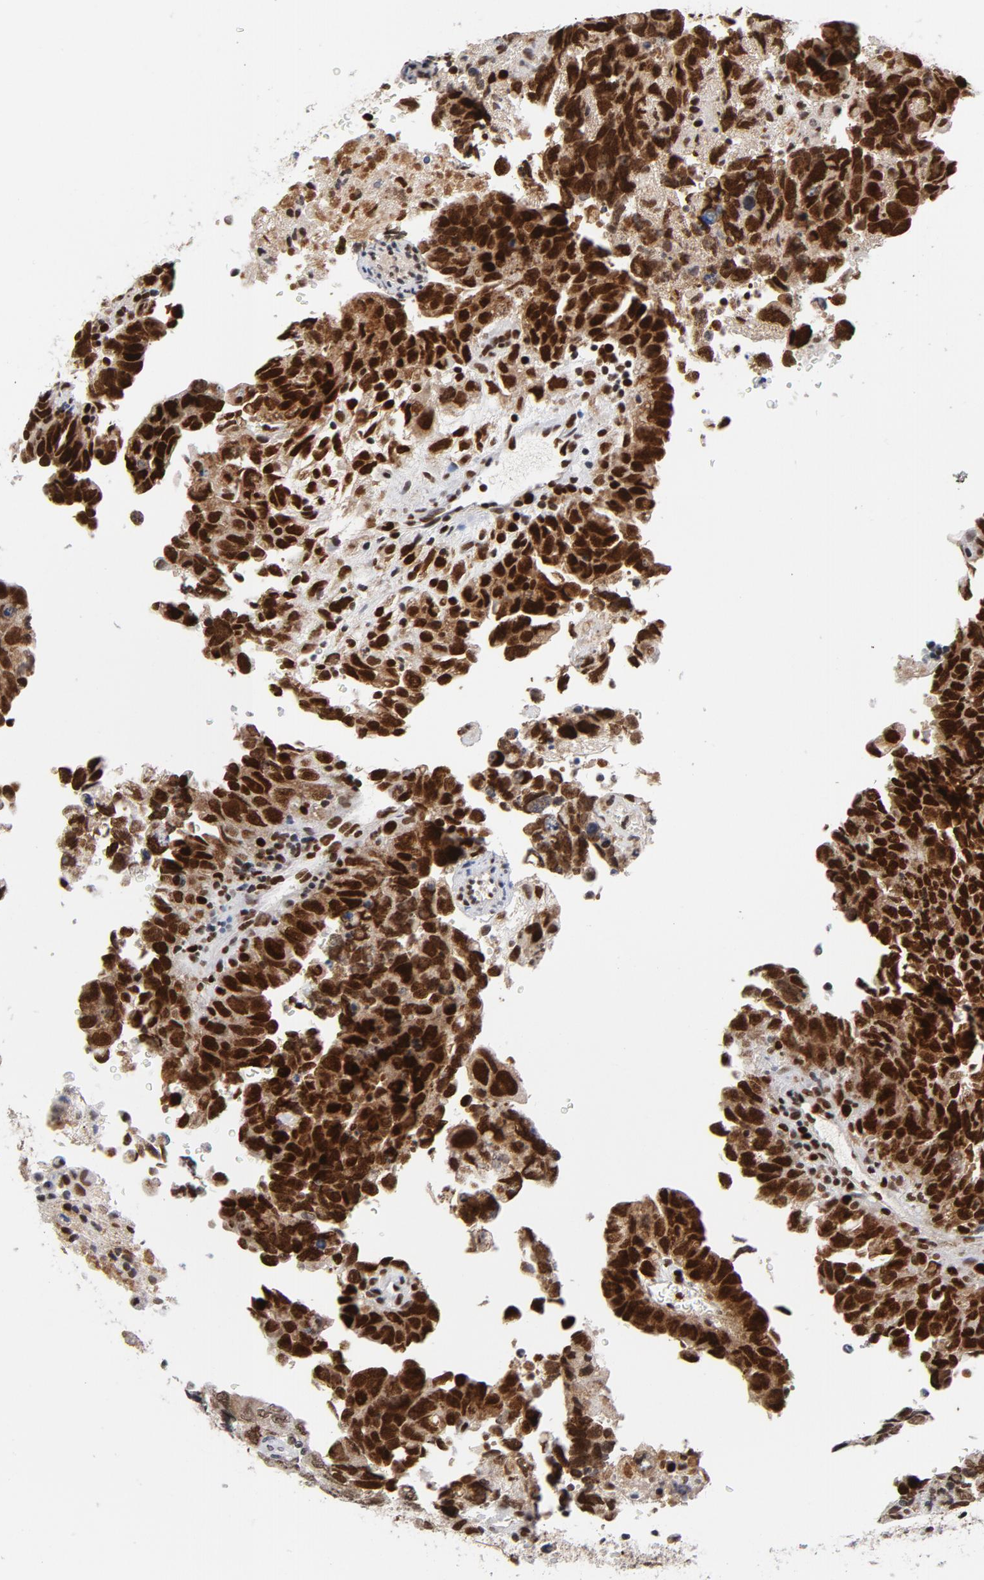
{"staining": {"intensity": "moderate", "quantity": ">75%", "location": "nuclear"}, "tissue": "testis cancer", "cell_type": "Tumor cells", "image_type": "cancer", "snomed": [{"axis": "morphology", "description": "Carcinoma, Embryonal, NOS"}, {"axis": "topography", "description": "Testis"}], "caption": "Immunohistochemistry (IHC) (DAB) staining of human testis cancer reveals moderate nuclear protein positivity in approximately >75% of tumor cells.", "gene": "RFC4", "patient": {"sex": "male", "age": 28}}